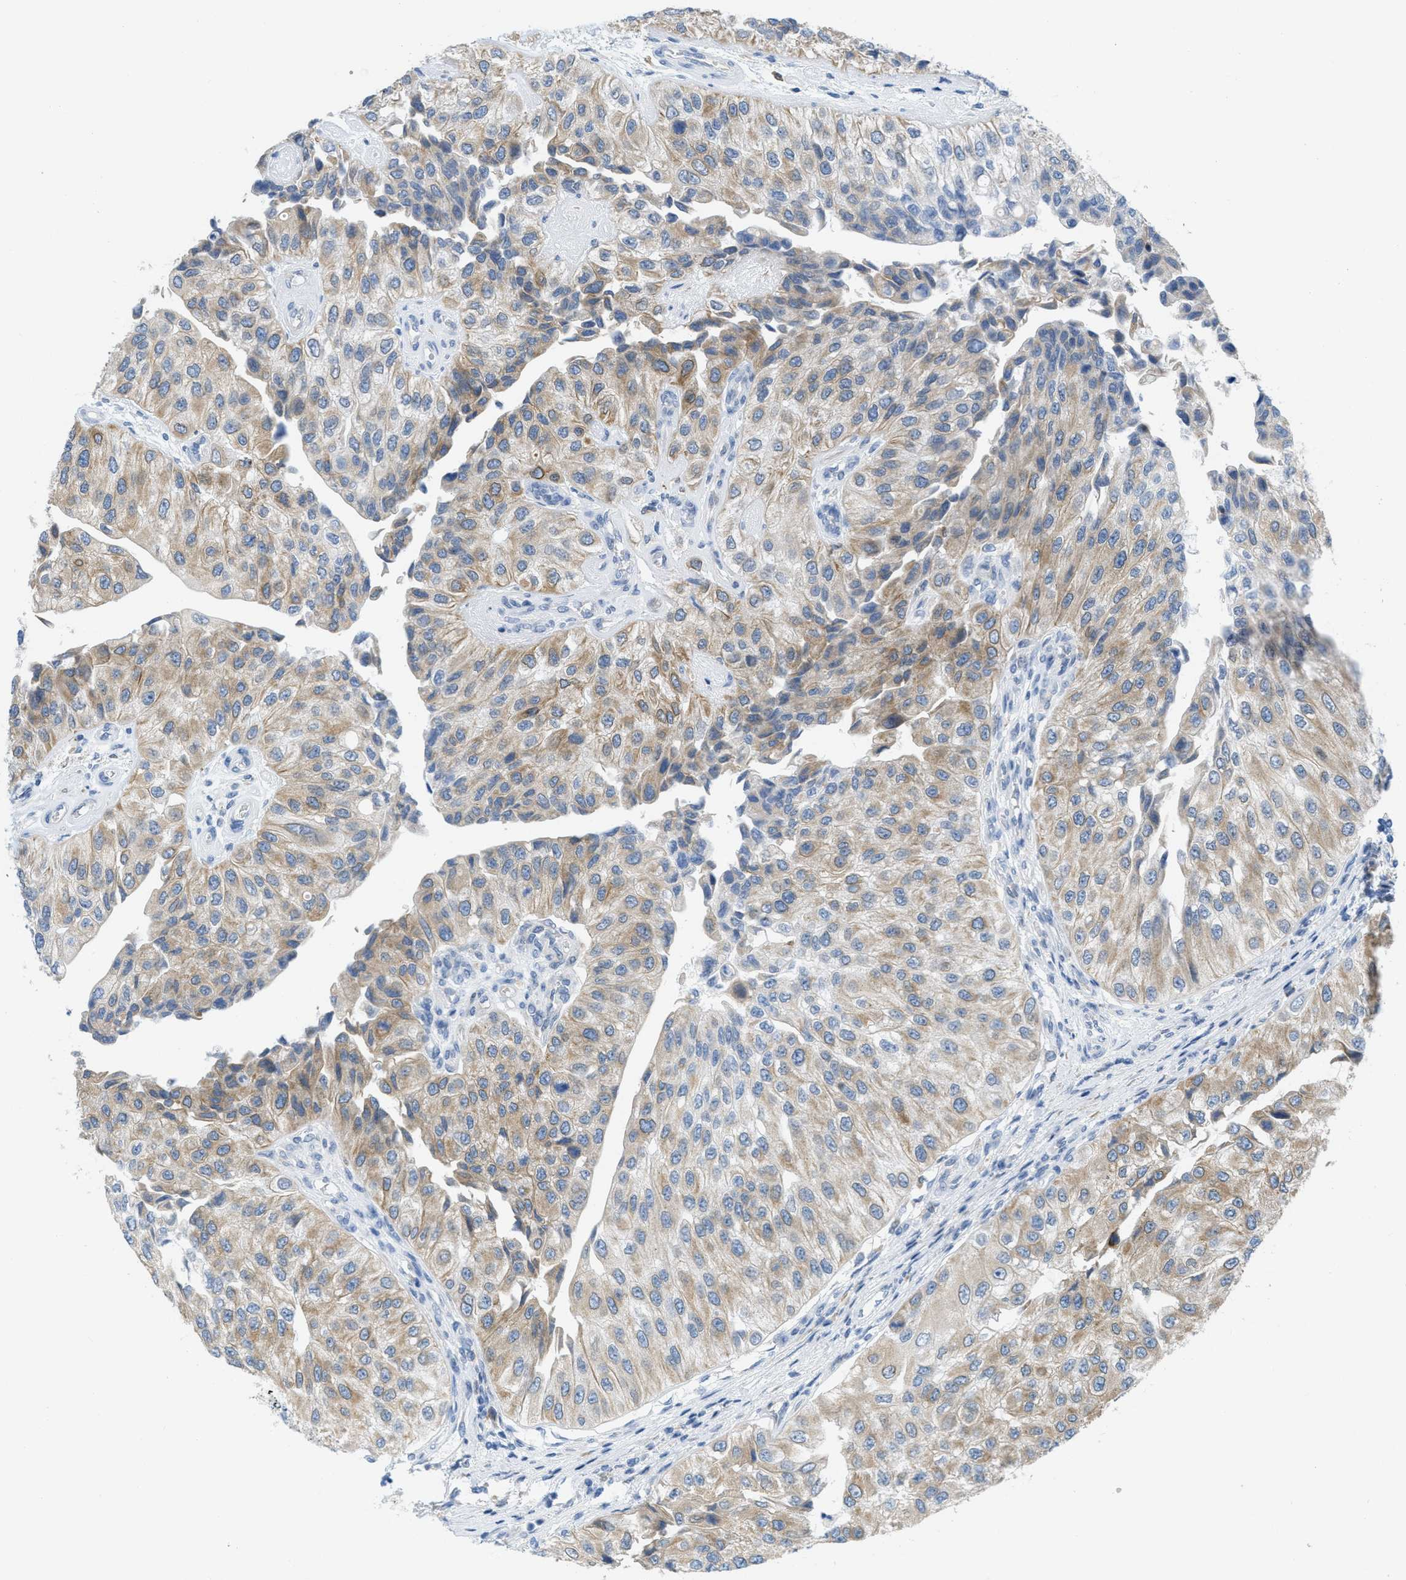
{"staining": {"intensity": "moderate", "quantity": "25%-75%", "location": "cytoplasmic/membranous"}, "tissue": "urothelial cancer", "cell_type": "Tumor cells", "image_type": "cancer", "snomed": [{"axis": "morphology", "description": "Urothelial carcinoma, High grade"}, {"axis": "topography", "description": "Kidney"}, {"axis": "topography", "description": "Urinary bladder"}], "caption": "Protein expression analysis of urothelial carcinoma (high-grade) shows moderate cytoplasmic/membranous staining in about 25%-75% of tumor cells.", "gene": "TEX264", "patient": {"sex": "male", "age": 77}}